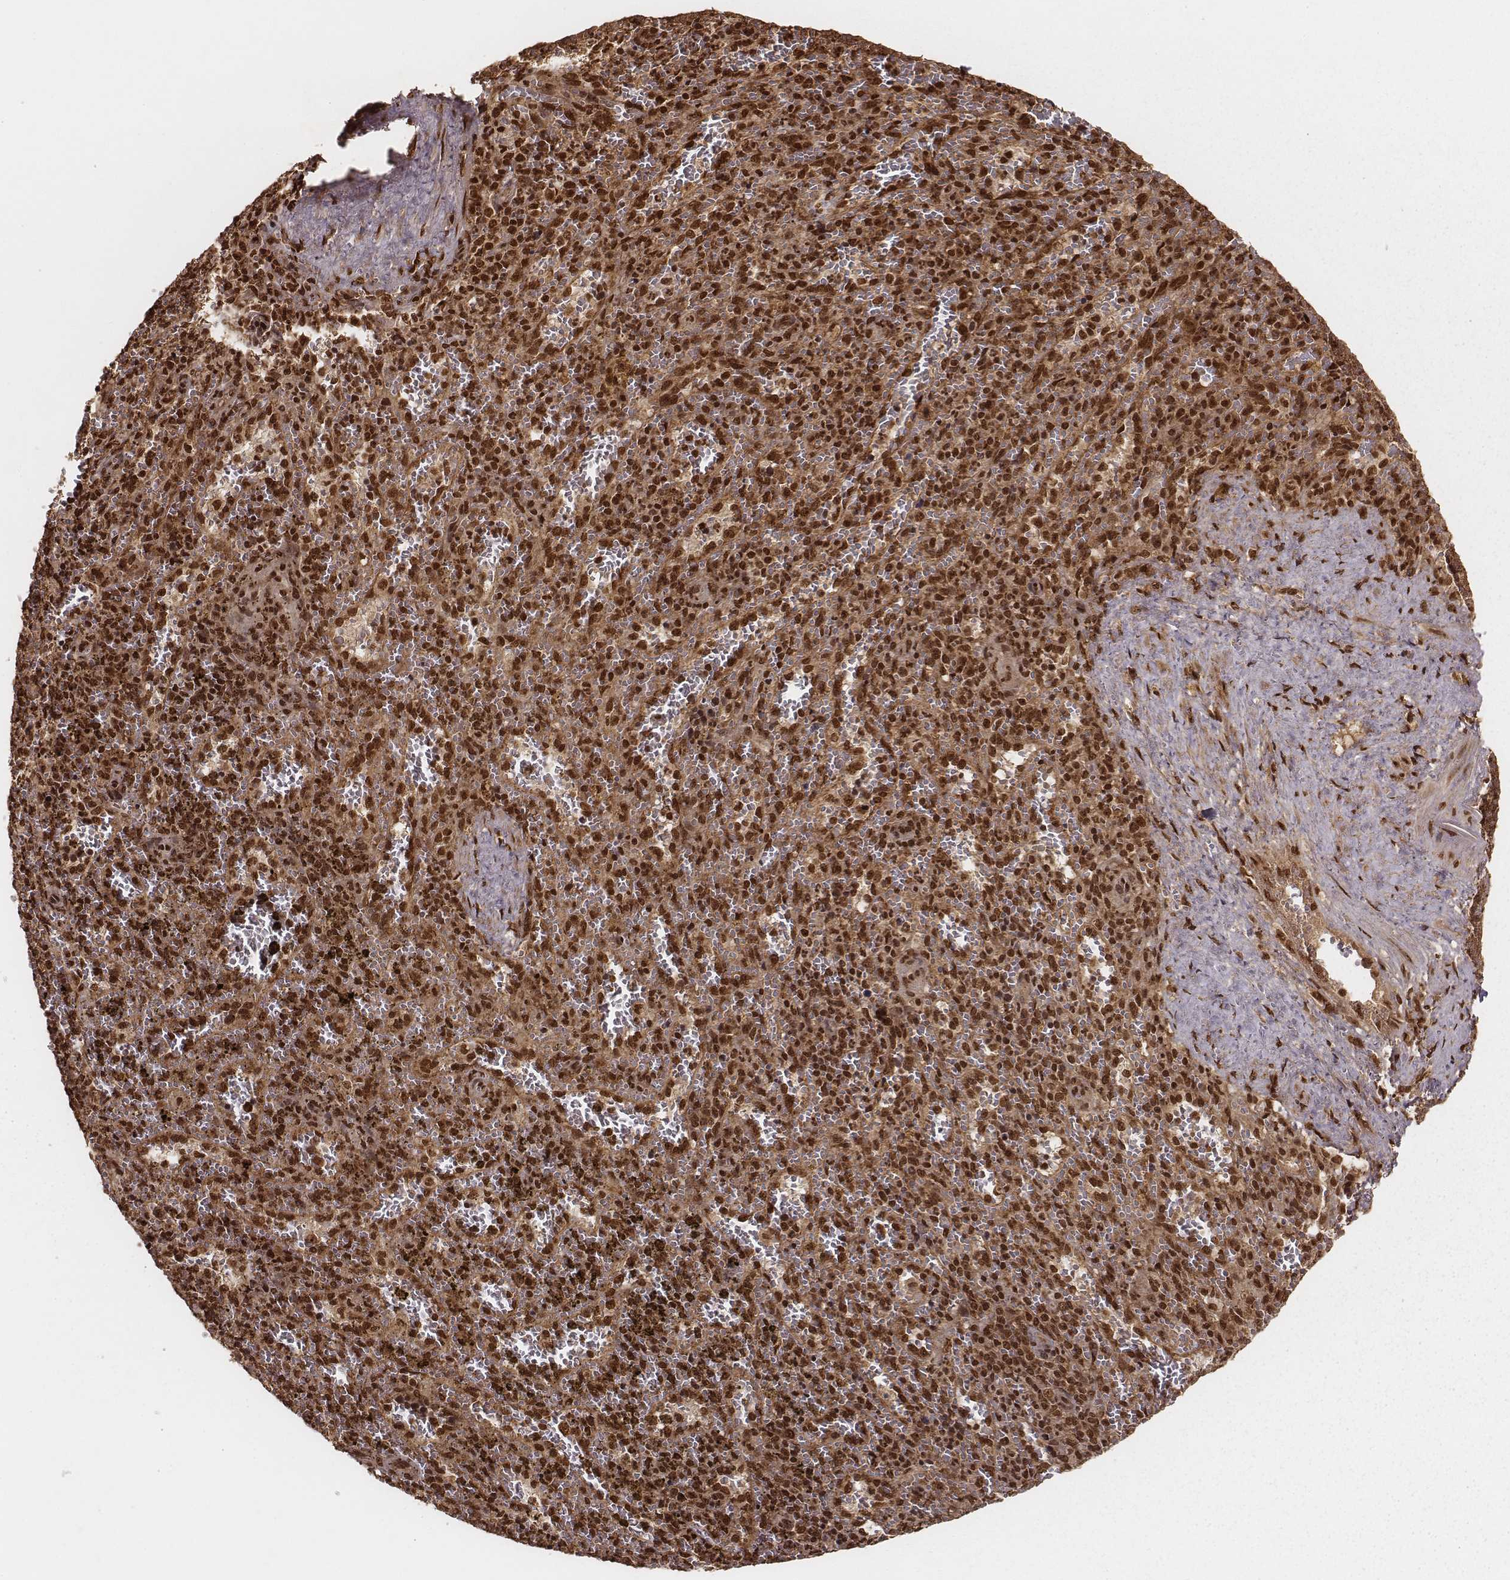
{"staining": {"intensity": "strong", "quantity": ">75%", "location": "nuclear"}, "tissue": "spleen", "cell_type": "Cells in red pulp", "image_type": "normal", "snomed": [{"axis": "morphology", "description": "Normal tissue, NOS"}, {"axis": "topography", "description": "Spleen"}], "caption": "Spleen stained with DAB immunohistochemistry displays high levels of strong nuclear expression in about >75% of cells in red pulp.", "gene": "NFX1", "patient": {"sex": "female", "age": 50}}